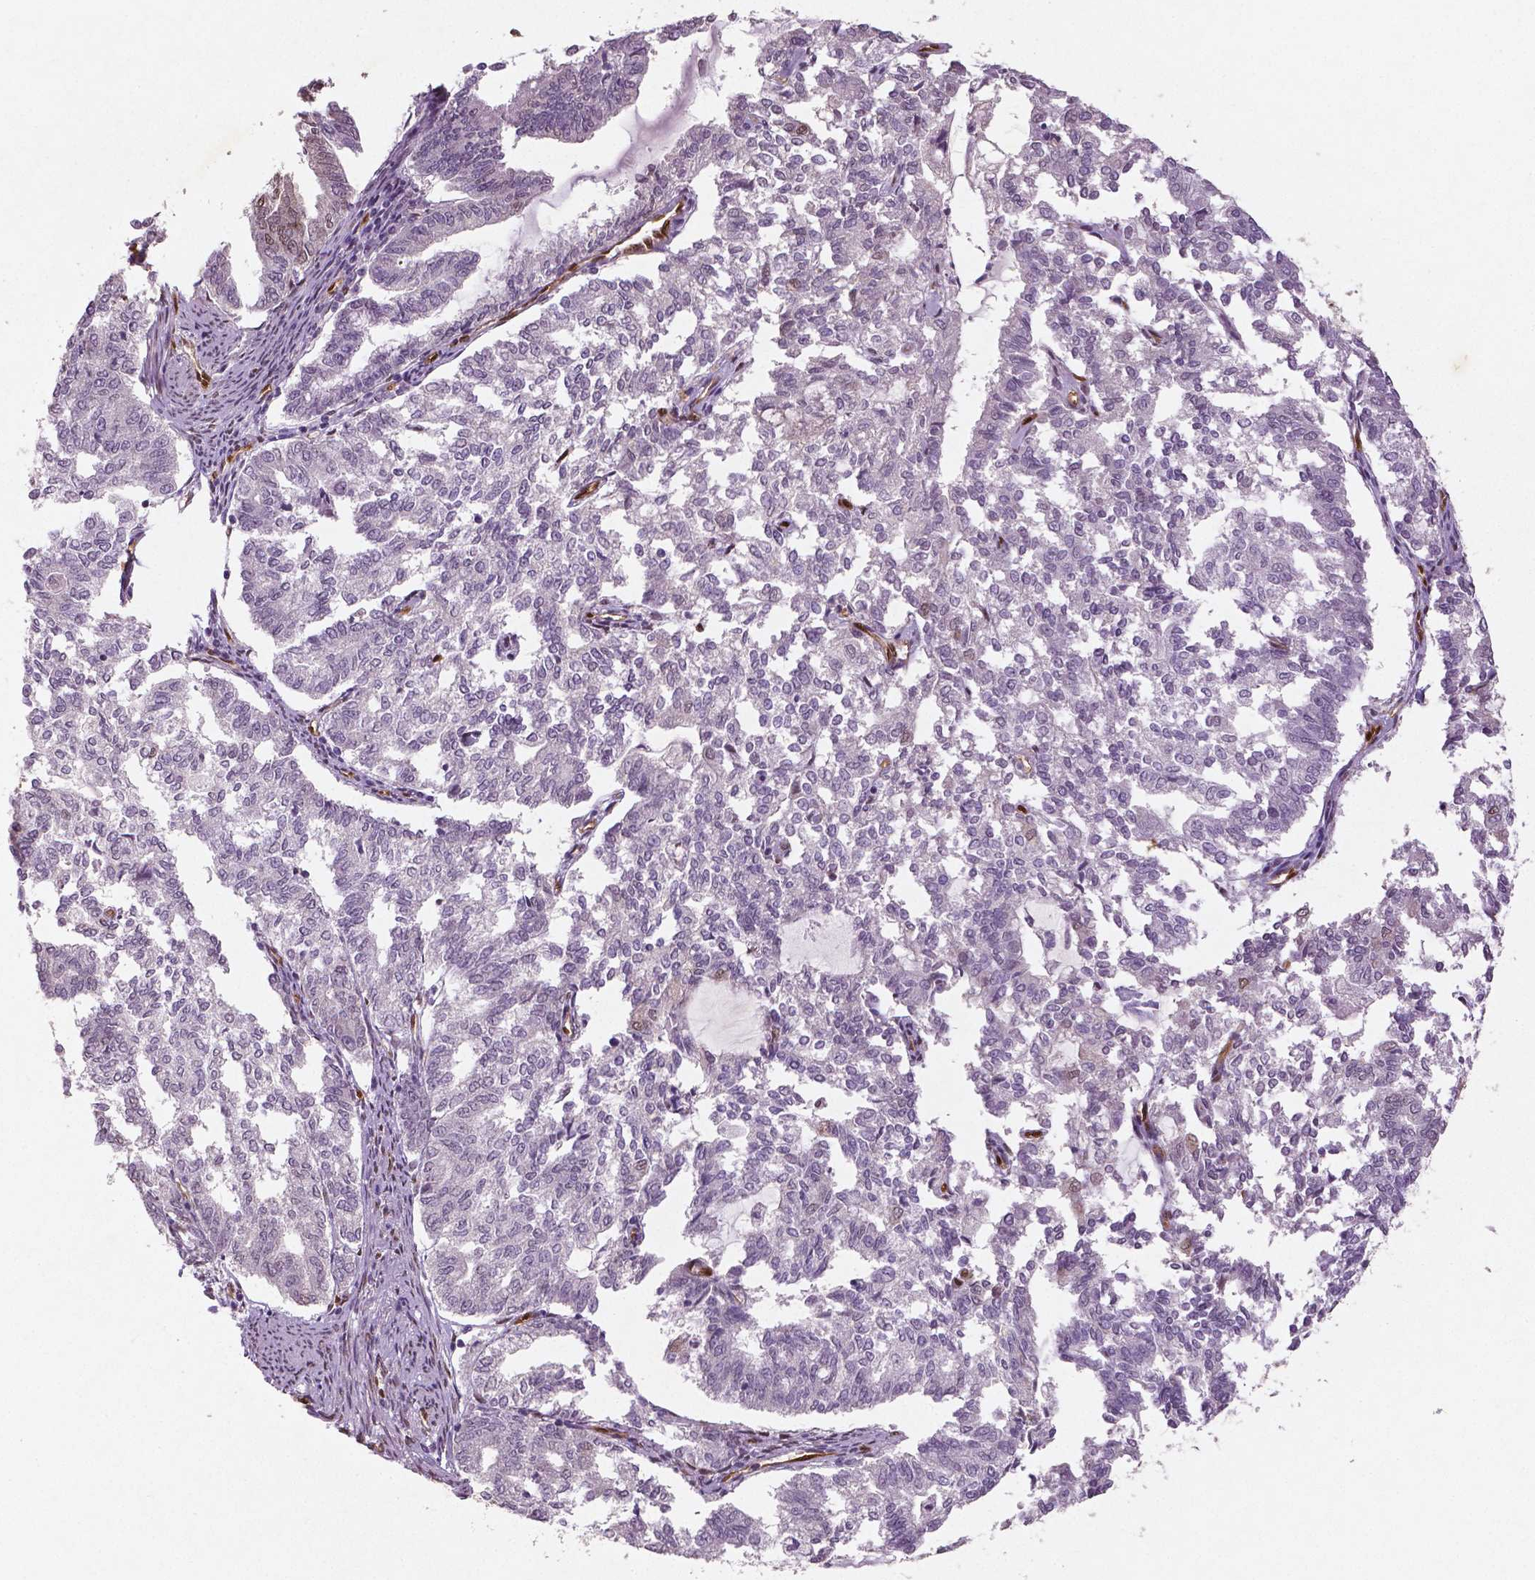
{"staining": {"intensity": "negative", "quantity": "none", "location": "none"}, "tissue": "endometrial cancer", "cell_type": "Tumor cells", "image_type": "cancer", "snomed": [{"axis": "morphology", "description": "Adenocarcinoma, NOS"}, {"axis": "topography", "description": "Endometrium"}], "caption": "The micrograph displays no staining of tumor cells in adenocarcinoma (endometrial).", "gene": "WWTR1", "patient": {"sex": "female", "age": 79}}